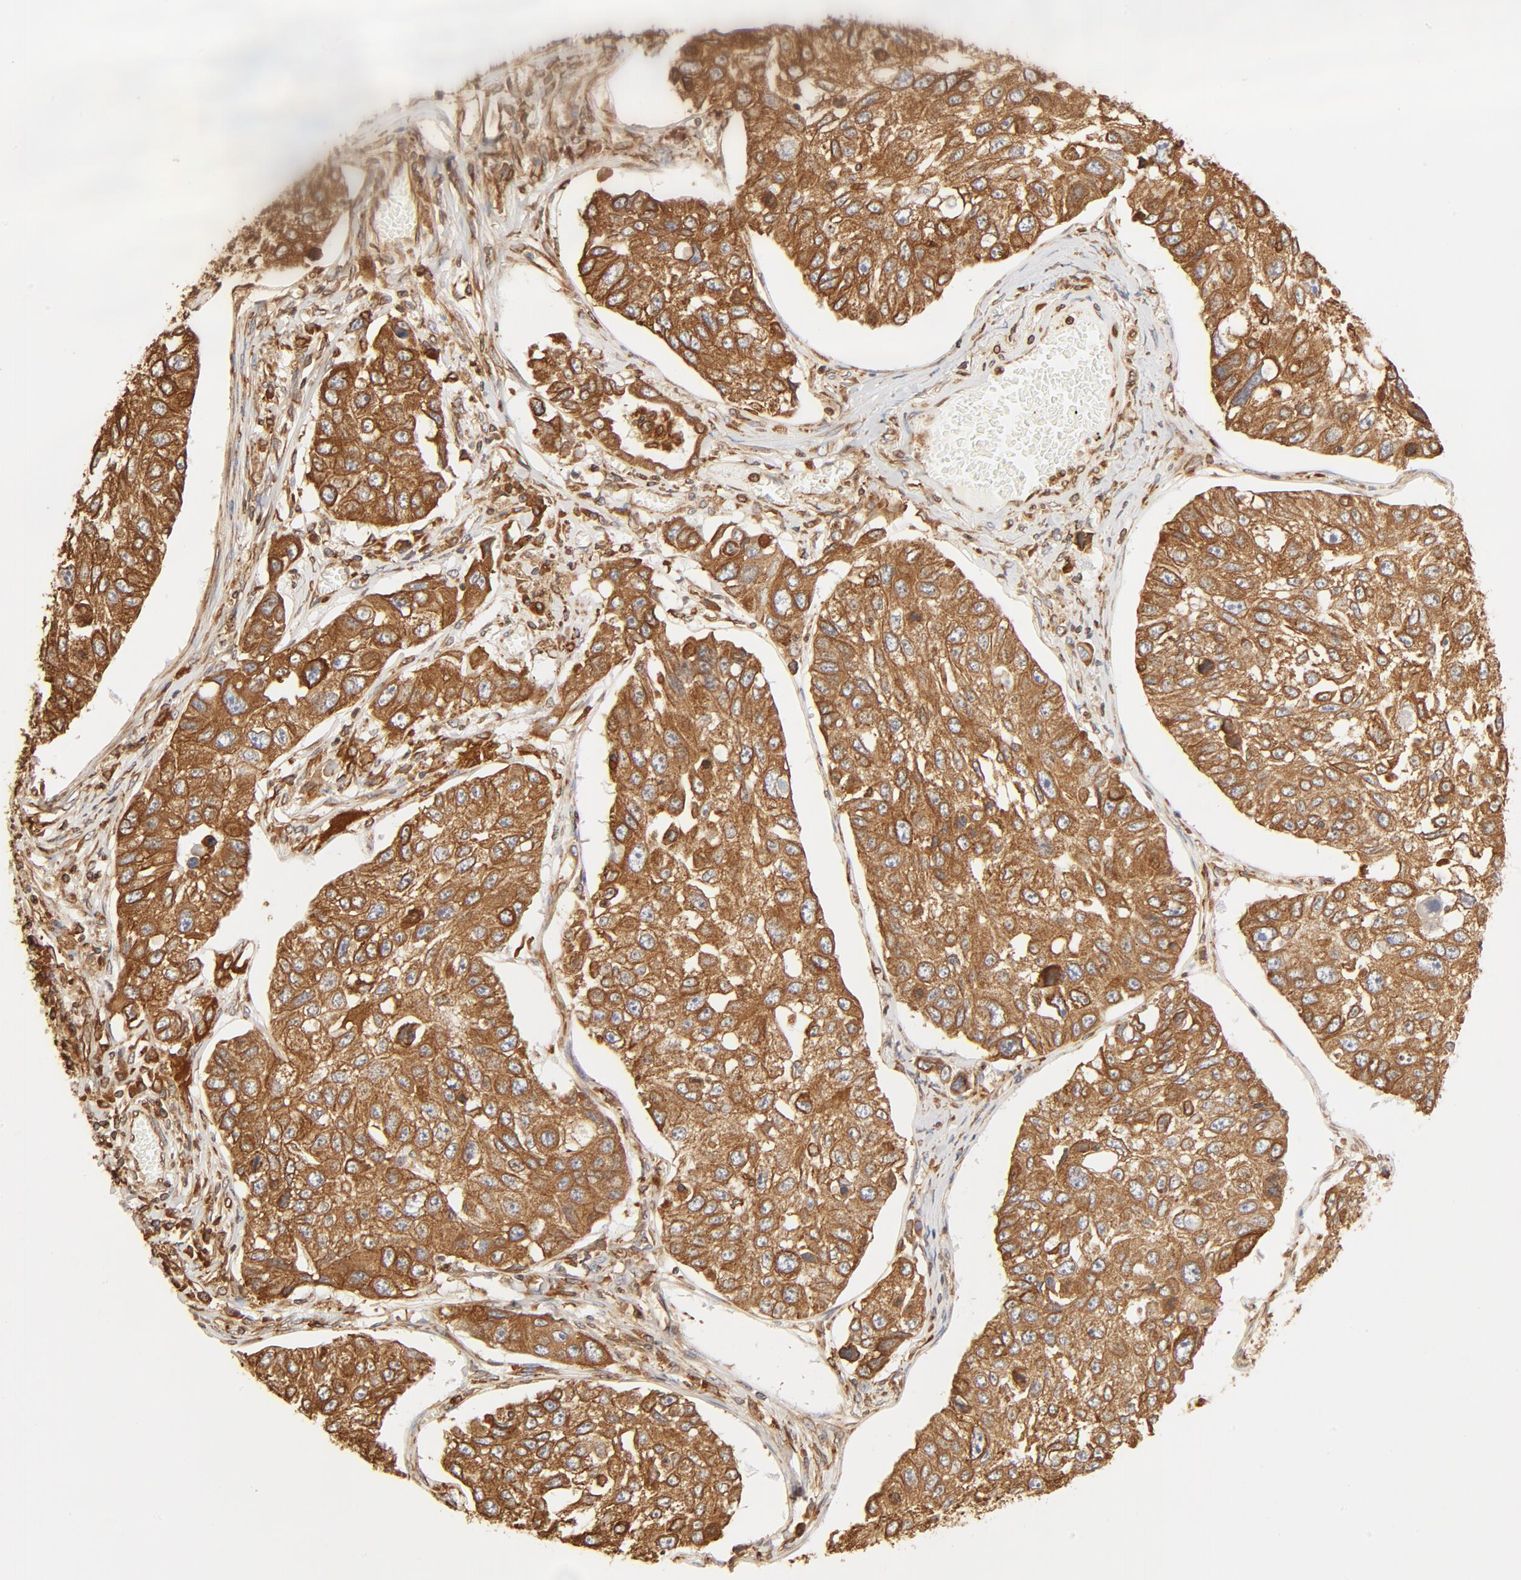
{"staining": {"intensity": "moderate", "quantity": ">75%", "location": "cytoplasmic/membranous"}, "tissue": "lung cancer", "cell_type": "Tumor cells", "image_type": "cancer", "snomed": [{"axis": "morphology", "description": "Squamous cell carcinoma, NOS"}, {"axis": "topography", "description": "Lung"}], "caption": "High-magnification brightfield microscopy of lung squamous cell carcinoma stained with DAB (3,3'-diaminobenzidine) (brown) and counterstained with hematoxylin (blue). tumor cells exhibit moderate cytoplasmic/membranous positivity is seen in approximately>75% of cells.", "gene": "BCAP31", "patient": {"sex": "male", "age": 71}}